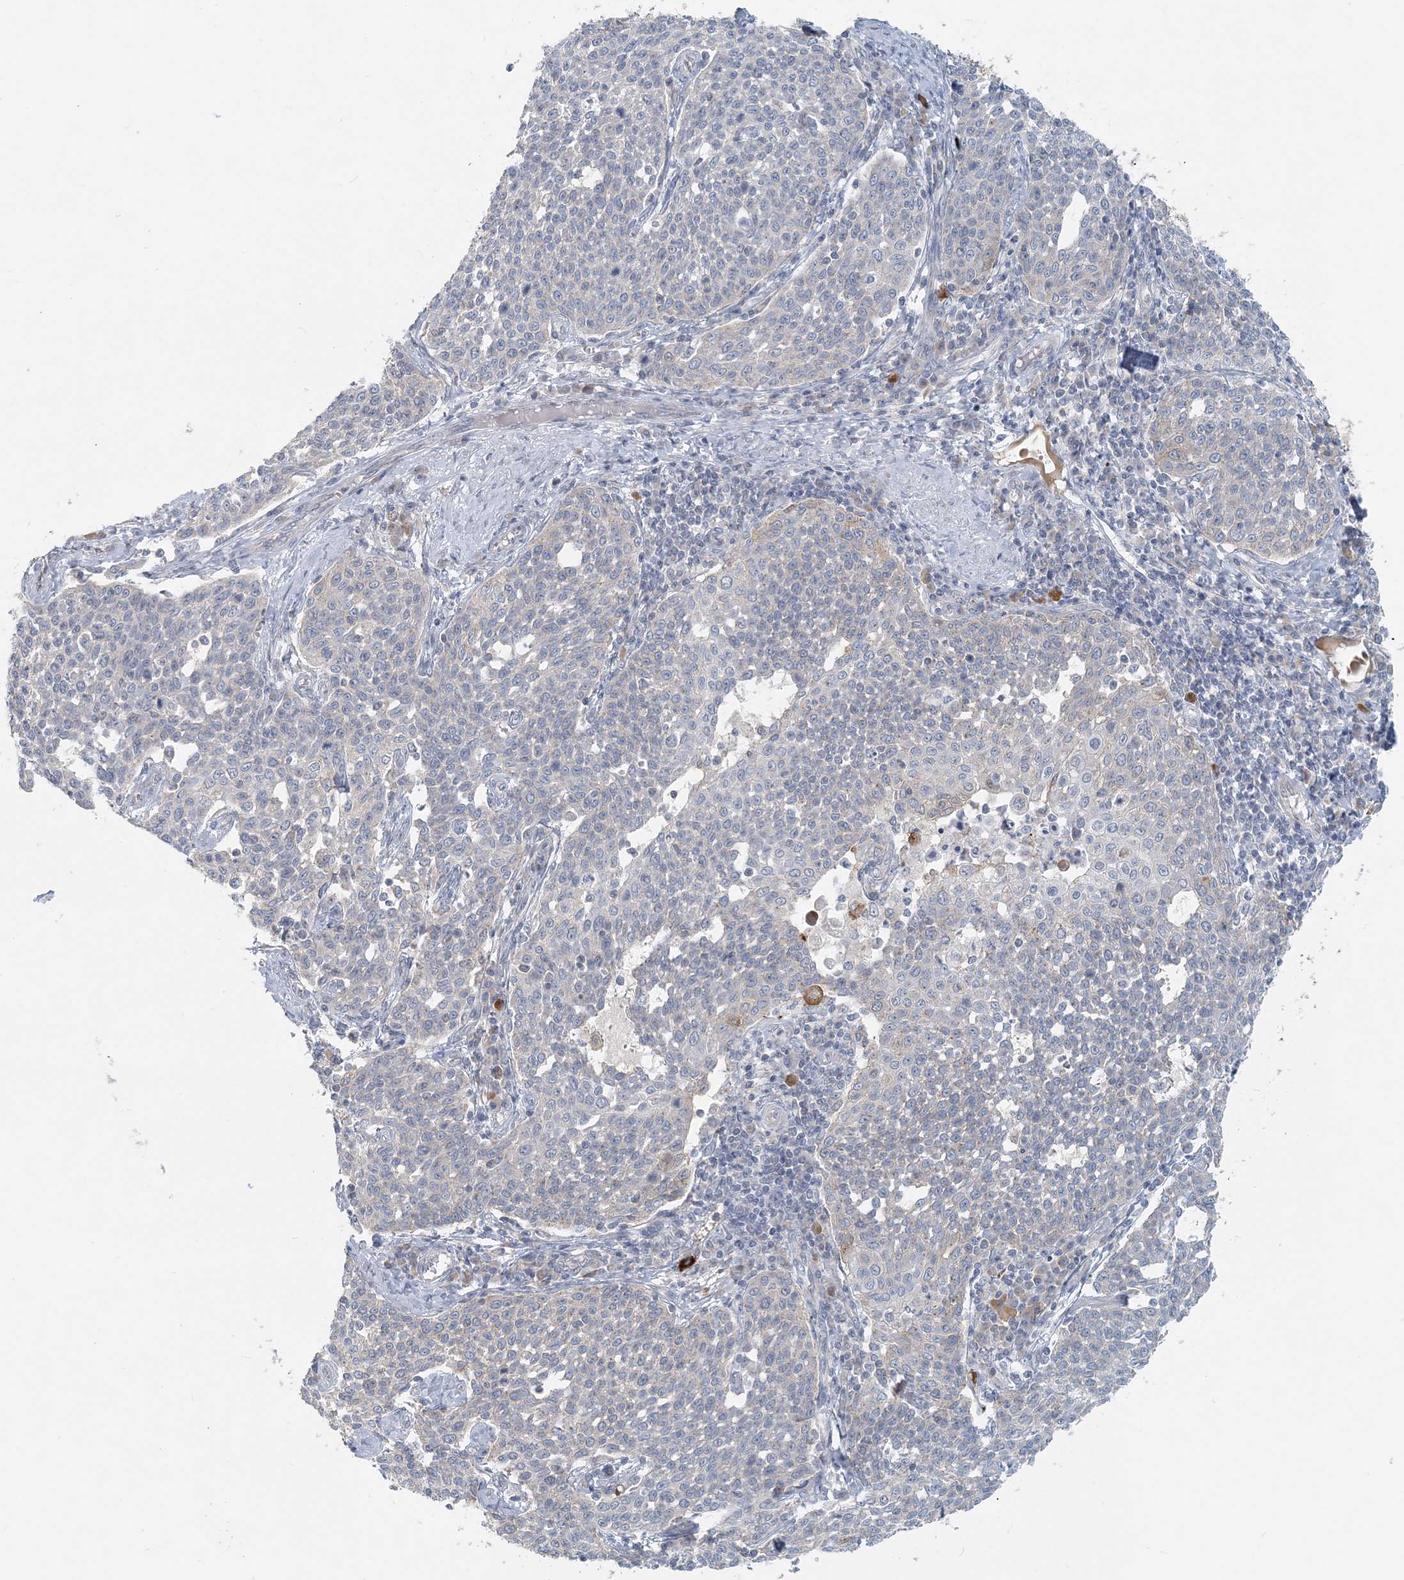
{"staining": {"intensity": "negative", "quantity": "none", "location": "none"}, "tissue": "cervical cancer", "cell_type": "Tumor cells", "image_type": "cancer", "snomed": [{"axis": "morphology", "description": "Squamous cell carcinoma, NOS"}, {"axis": "topography", "description": "Cervix"}], "caption": "Cervical cancer (squamous cell carcinoma) stained for a protein using IHC shows no staining tumor cells.", "gene": "NAA11", "patient": {"sex": "female", "age": 34}}